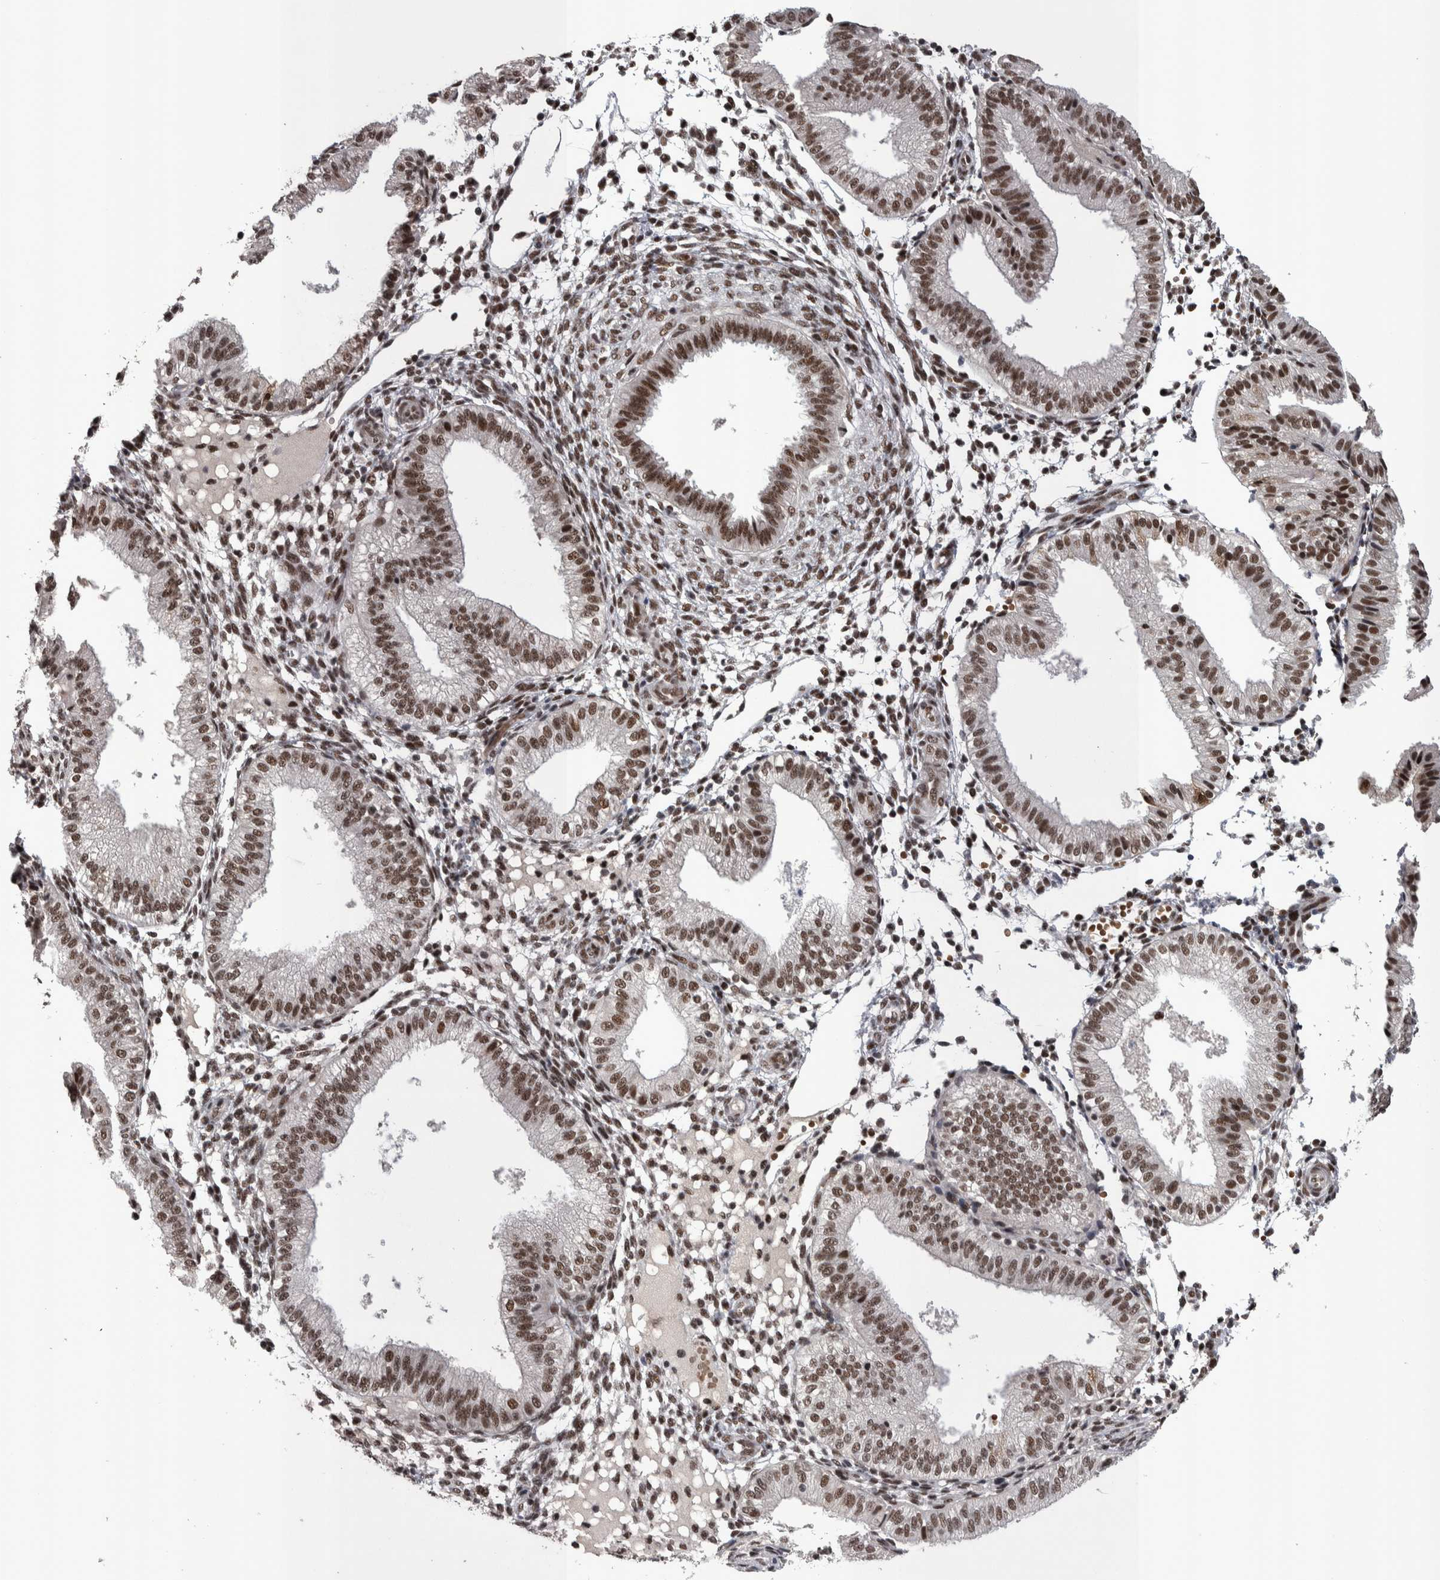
{"staining": {"intensity": "moderate", "quantity": "25%-75%", "location": "nuclear"}, "tissue": "endometrium", "cell_type": "Cells in endometrial stroma", "image_type": "normal", "snomed": [{"axis": "morphology", "description": "Normal tissue, NOS"}, {"axis": "topography", "description": "Endometrium"}], "caption": "Endometrium was stained to show a protein in brown. There is medium levels of moderate nuclear positivity in approximately 25%-75% of cells in endometrial stroma. Nuclei are stained in blue.", "gene": "DMTF1", "patient": {"sex": "female", "age": 39}}